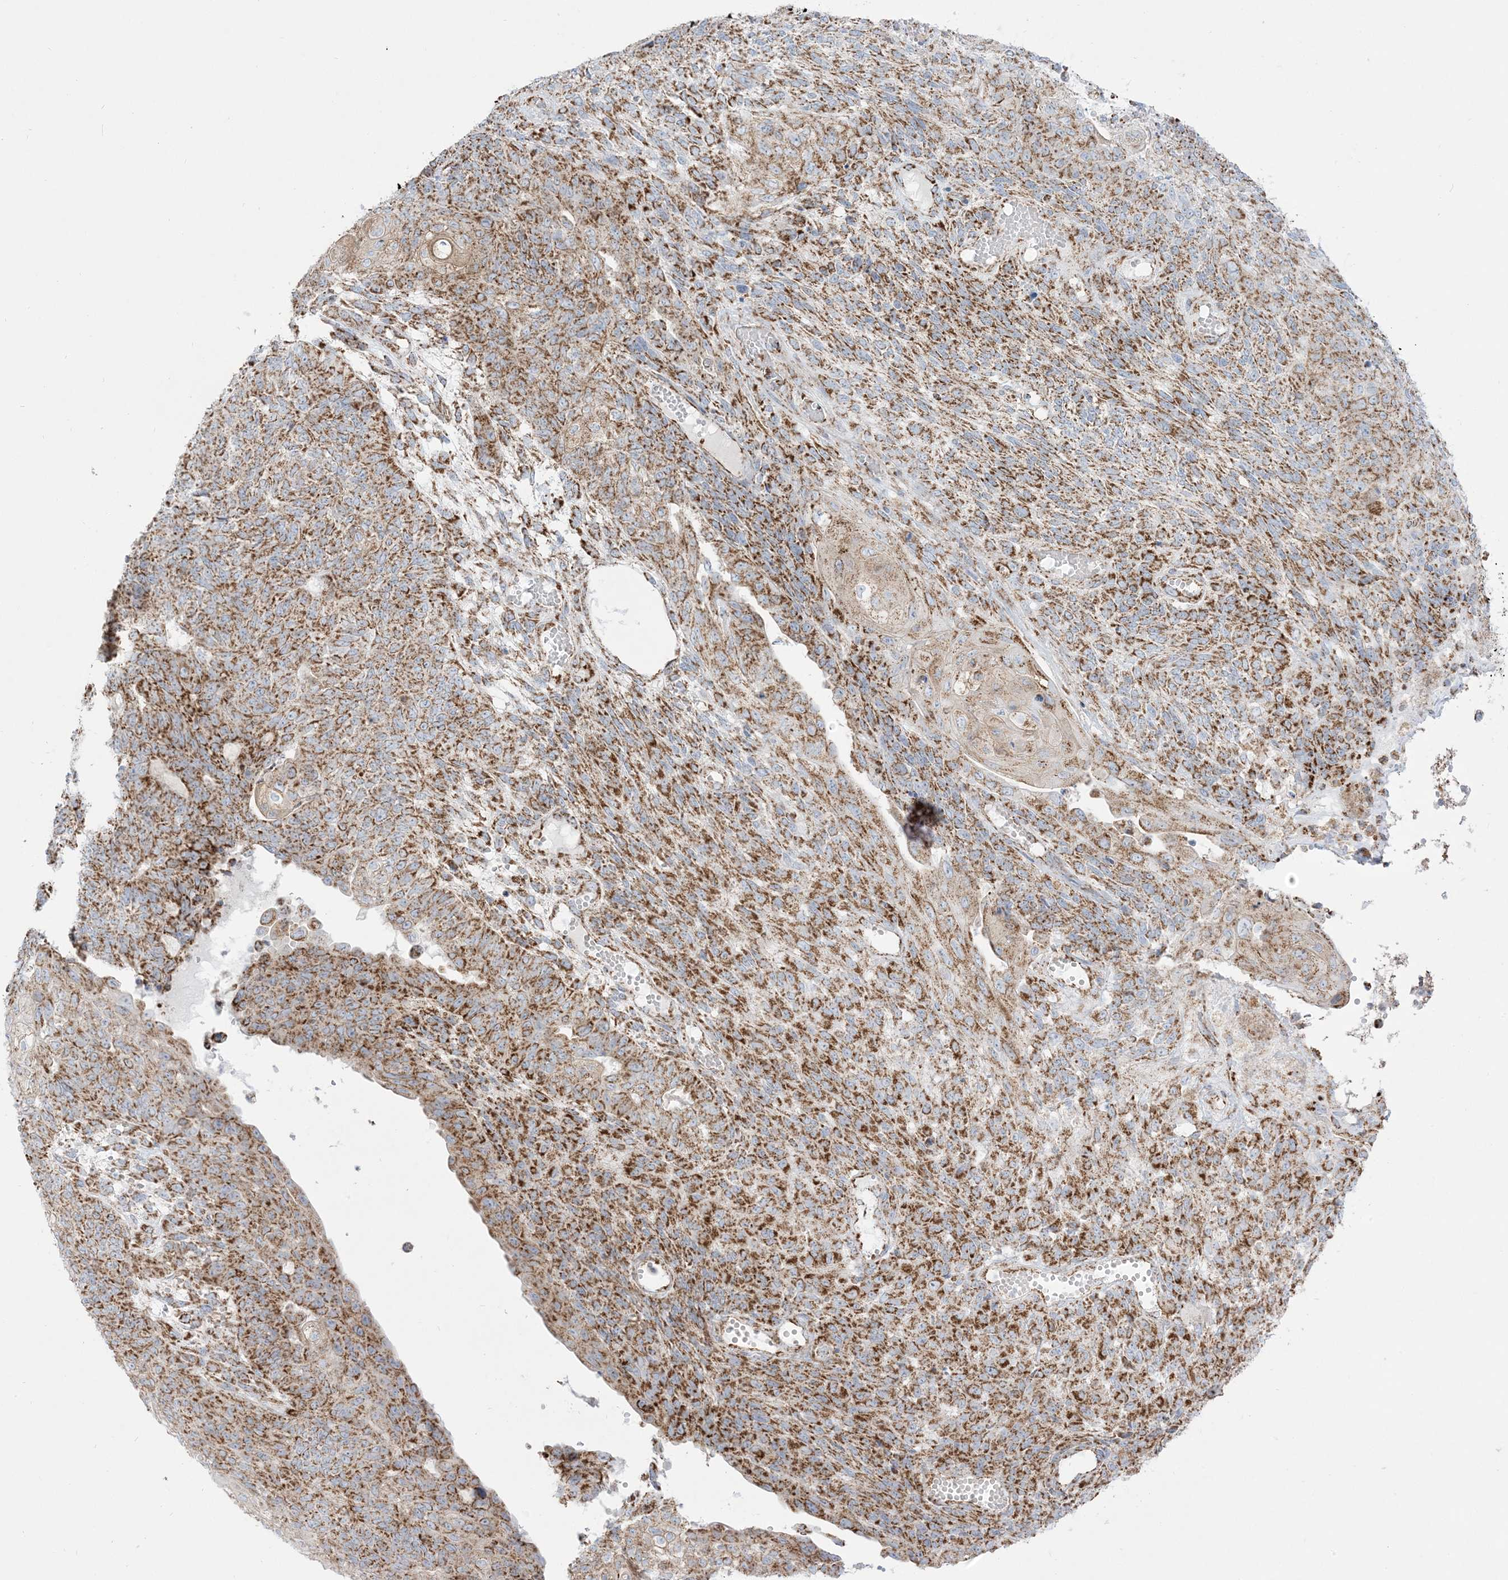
{"staining": {"intensity": "moderate", "quantity": ">75%", "location": "cytoplasmic/membranous"}, "tissue": "endometrial cancer", "cell_type": "Tumor cells", "image_type": "cancer", "snomed": [{"axis": "morphology", "description": "Adenocarcinoma, NOS"}, {"axis": "topography", "description": "Endometrium"}], "caption": "Adenocarcinoma (endometrial) tissue exhibits moderate cytoplasmic/membranous expression in about >75% of tumor cells (IHC, brightfield microscopy, high magnification).", "gene": "MRPS36", "patient": {"sex": "female", "age": 32}}